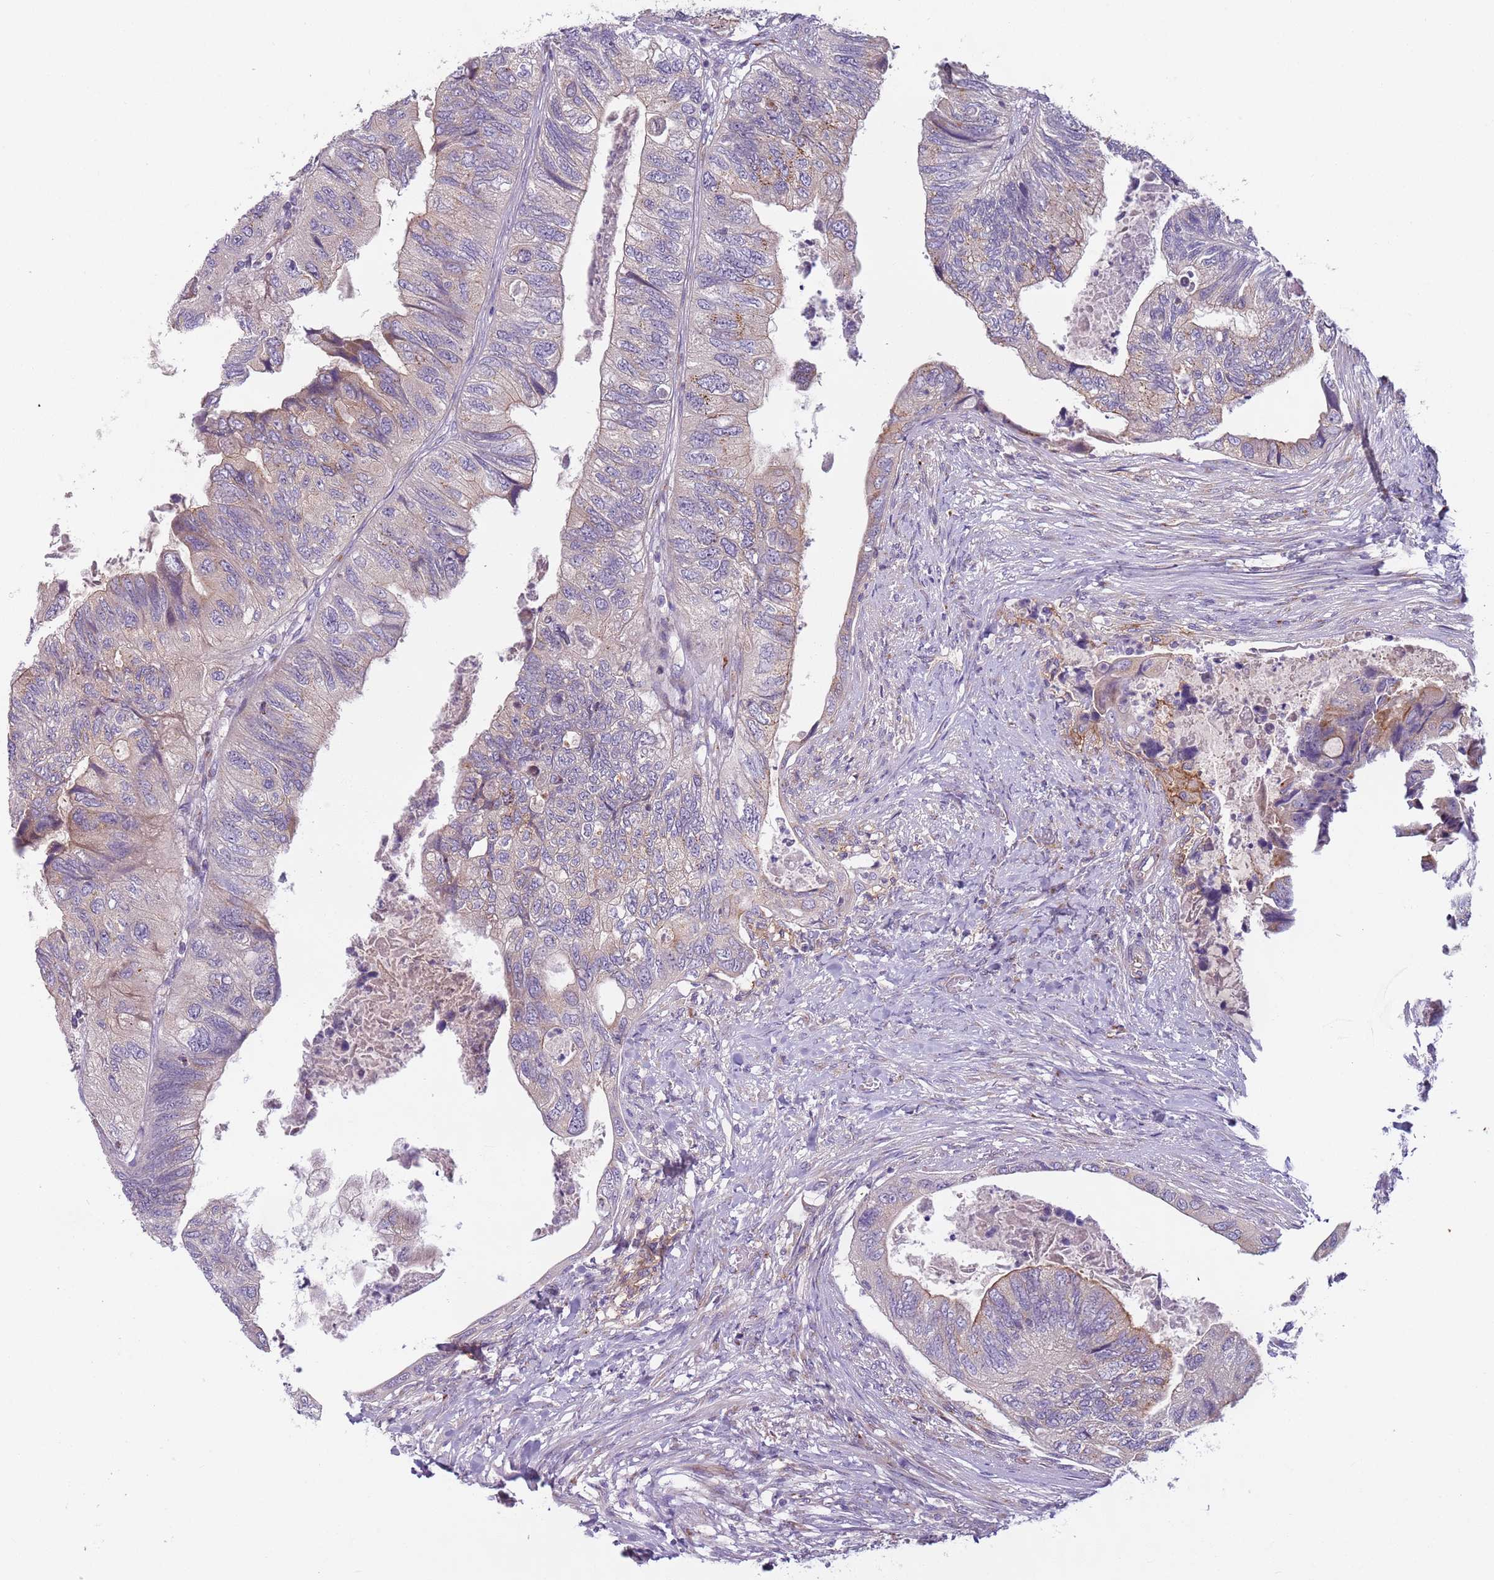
{"staining": {"intensity": "weak", "quantity": "<25%", "location": "cytoplasmic/membranous"}, "tissue": "colorectal cancer", "cell_type": "Tumor cells", "image_type": "cancer", "snomed": [{"axis": "morphology", "description": "Adenocarcinoma, NOS"}, {"axis": "topography", "description": "Rectum"}], "caption": "Tumor cells are negative for protein expression in human colorectal adenocarcinoma.", "gene": "AKTIP", "patient": {"sex": "male", "age": 63}}